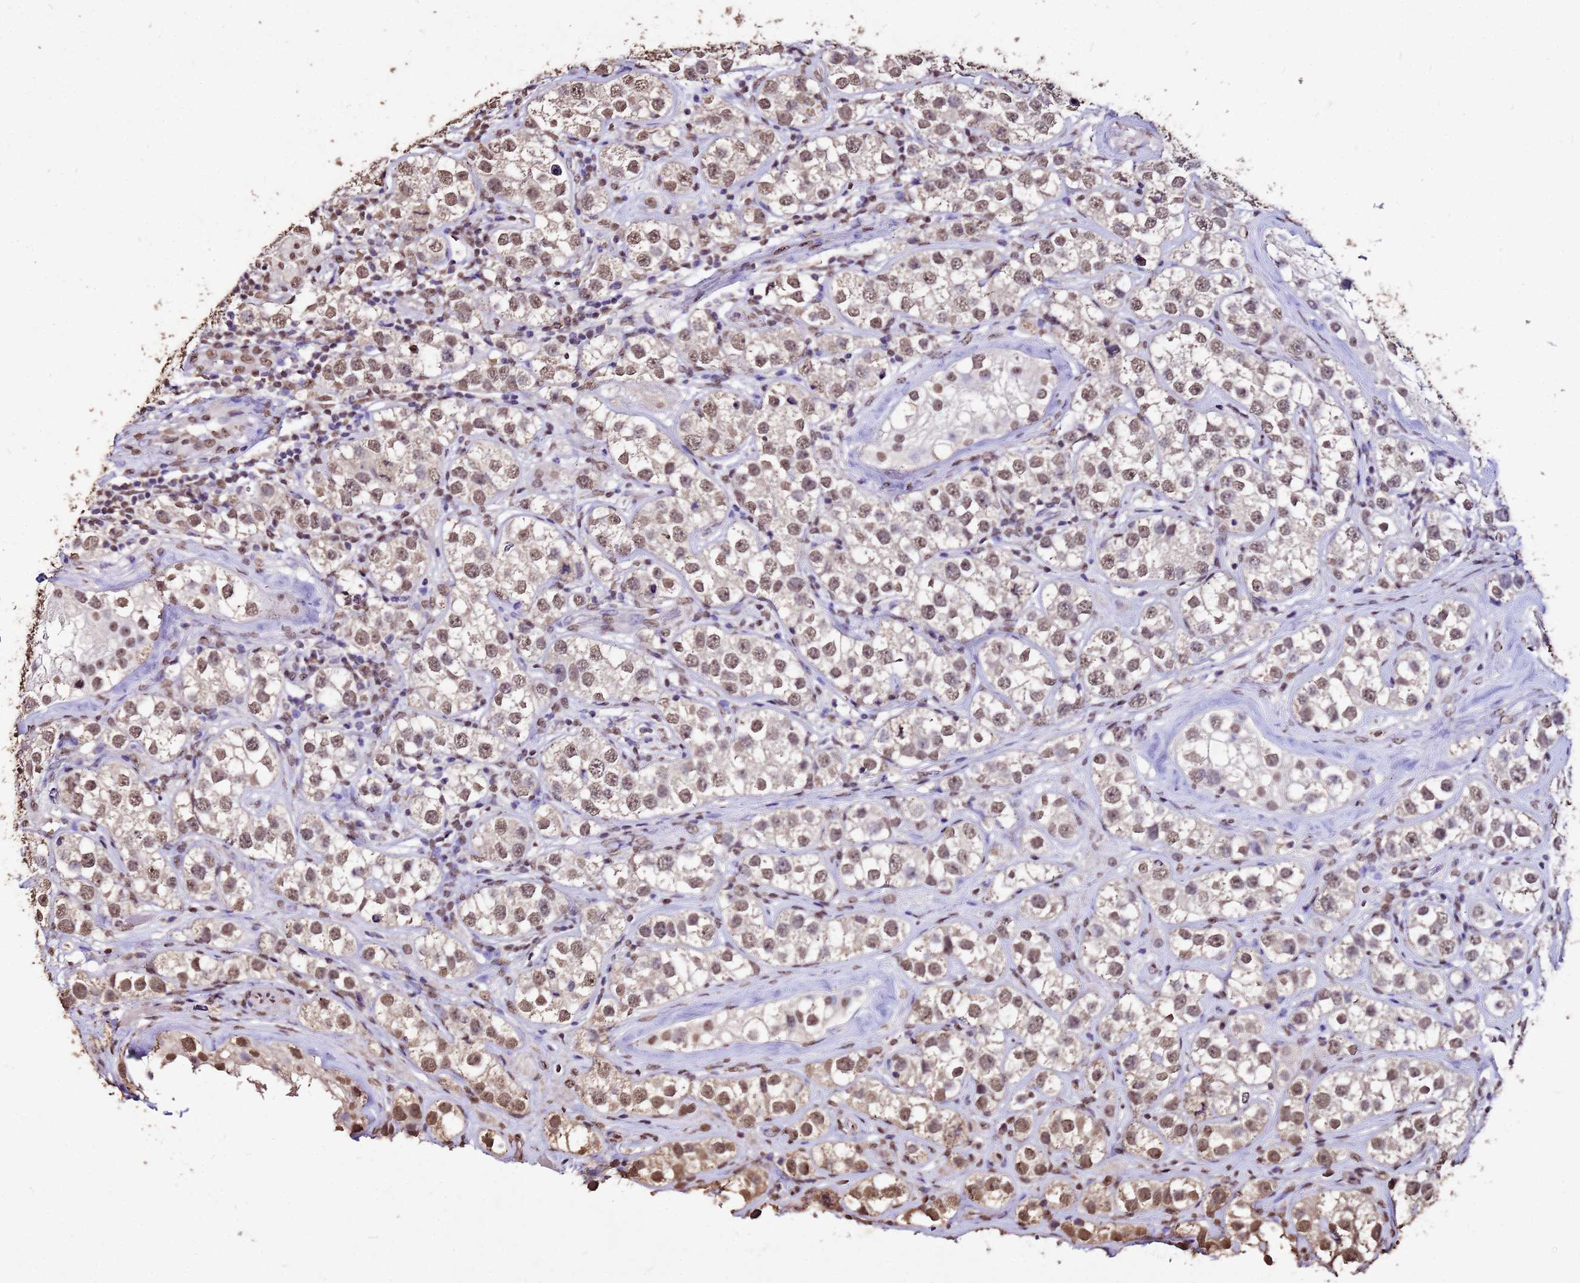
{"staining": {"intensity": "moderate", "quantity": ">75%", "location": "nuclear"}, "tissue": "testis cancer", "cell_type": "Tumor cells", "image_type": "cancer", "snomed": [{"axis": "morphology", "description": "Seminoma, NOS"}, {"axis": "topography", "description": "Testis"}], "caption": "Seminoma (testis) stained with immunohistochemistry (IHC) demonstrates moderate nuclear positivity in approximately >75% of tumor cells. Immunohistochemistry (ihc) stains the protein in brown and the nuclei are stained blue.", "gene": "MYOCD", "patient": {"sex": "male", "age": 28}}